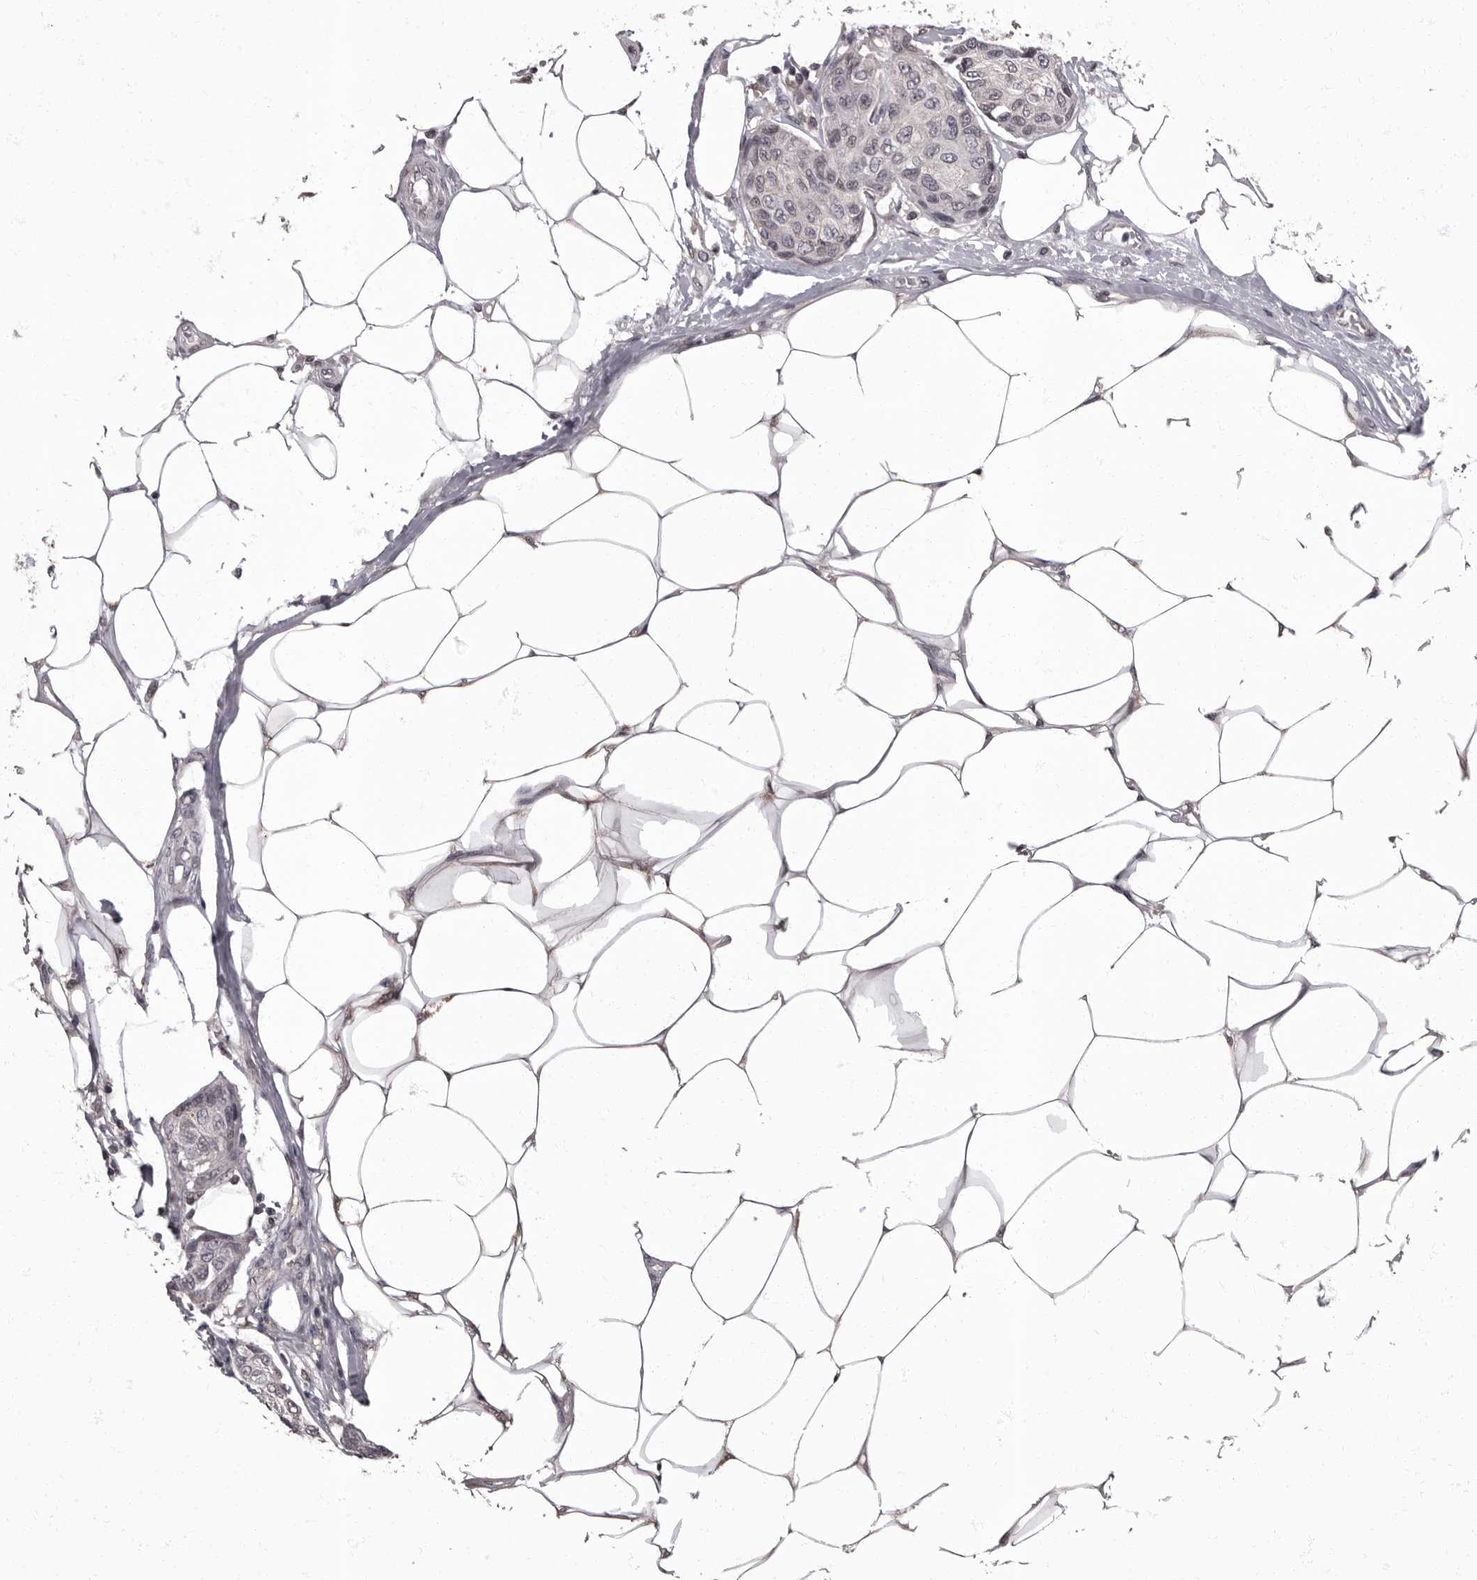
{"staining": {"intensity": "negative", "quantity": "none", "location": "none"}, "tissue": "breast cancer", "cell_type": "Tumor cells", "image_type": "cancer", "snomed": [{"axis": "morphology", "description": "Duct carcinoma"}, {"axis": "topography", "description": "Breast"}], "caption": "Breast cancer (invasive ductal carcinoma) was stained to show a protein in brown. There is no significant positivity in tumor cells.", "gene": "C1orf50", "patient": {"sex": "female", "age": 80}}